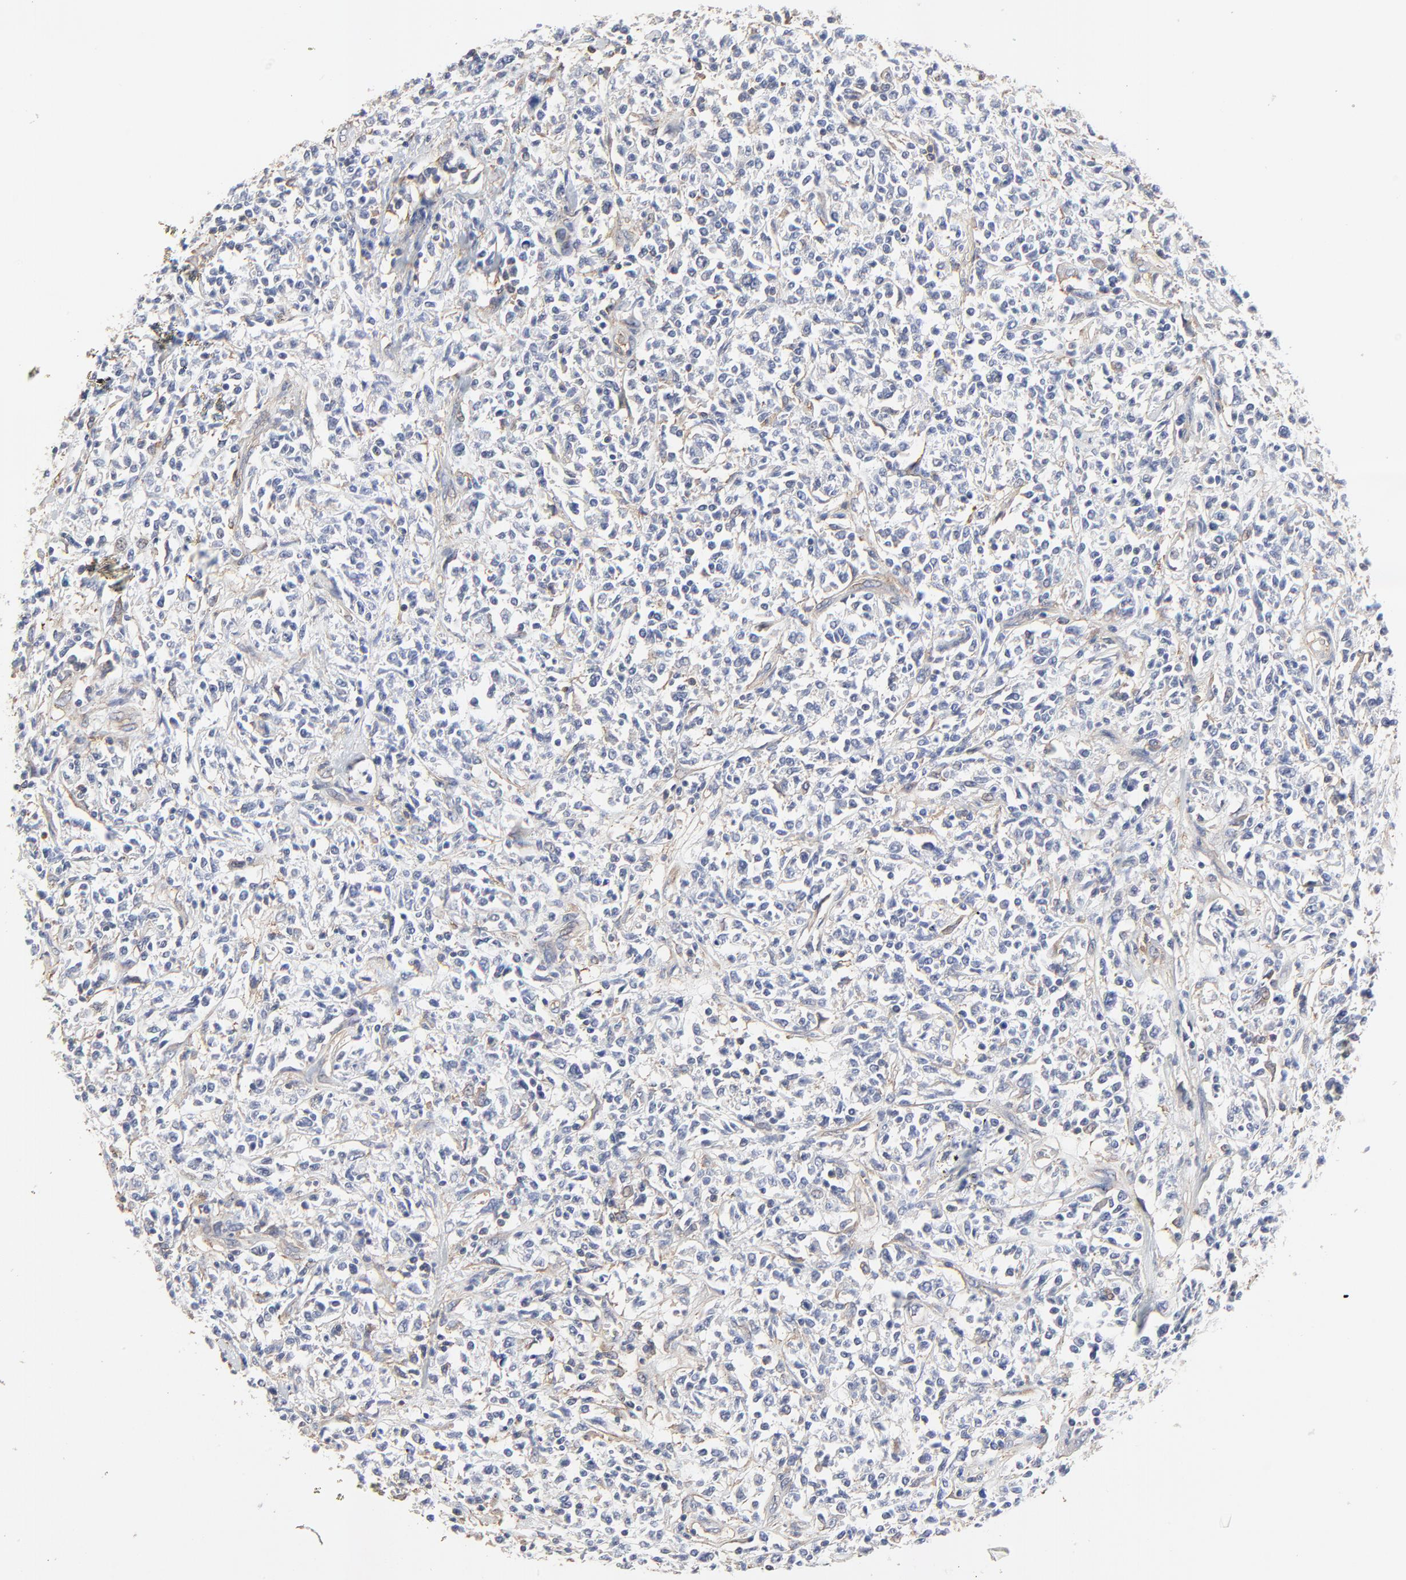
{"staining": {"intensity": "negative", "quantity": "none", "location": "none"}, "tissue": "lymphoma", "cell_type": "Tumor cells", "image_type": "cancer", "snomed": [{"axis": "morphology", "description": "Malignant lymphoma, non-Hodgkin's type, Low grade"}, {"axis": "topography", "description": "Small intestine"}], "caption": "Protein analysis of malignant lymphoma, non-Hodgkin's type (low-grade) demonstrates no significant staining in tumor cells.", "gene": "NXF3", "patient": {"sex": "female", "age": 59}}